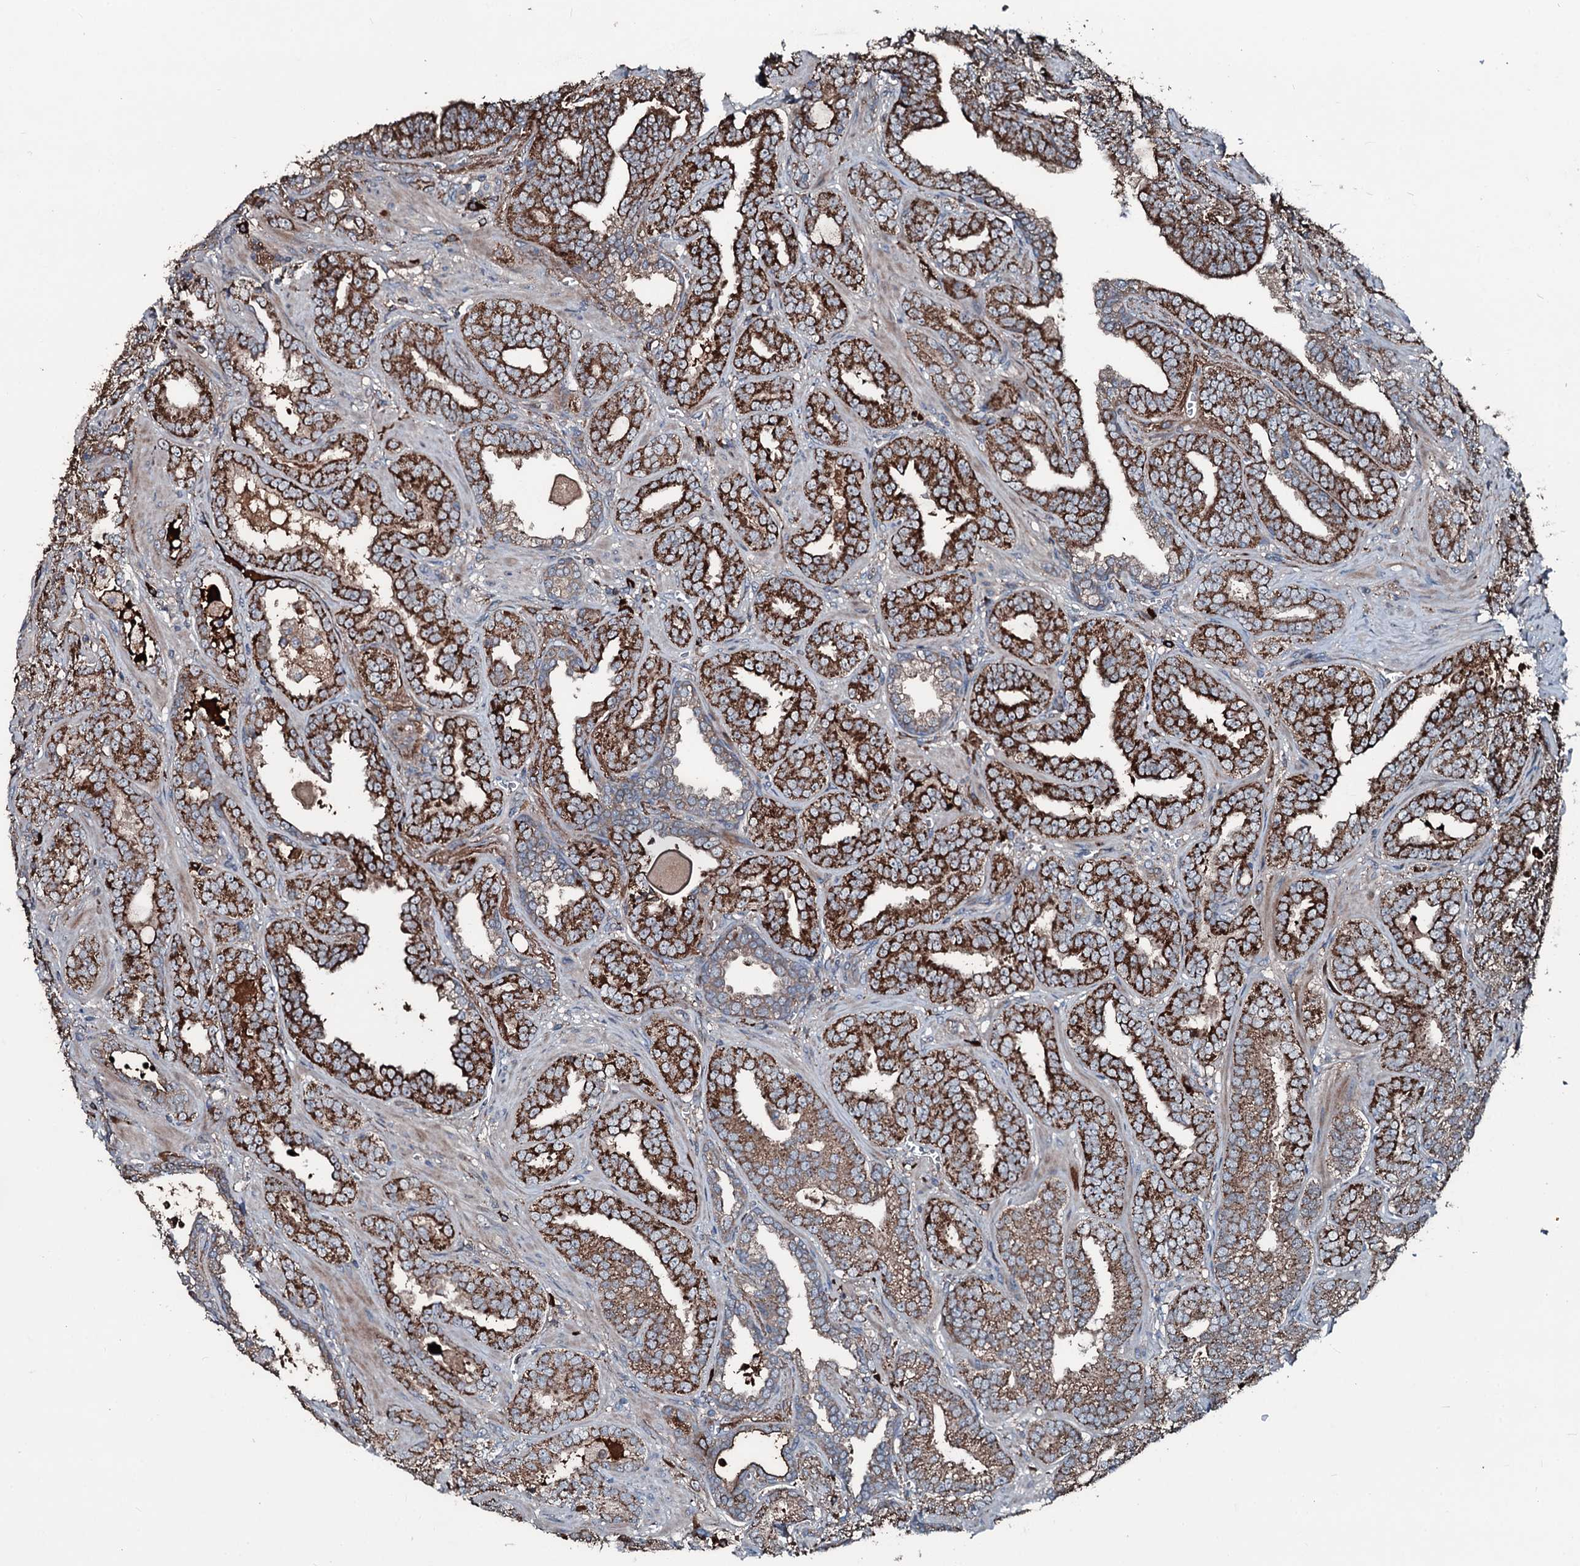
{"staining": {"intensity": "strong", "quantity": ">75%", "location": "cytoplasmic/membranous"}, "tissue": "prostate cancer", "cell_type": "Tumor cells", "image_type": "cancer", "snomed": [{"axis": "morphology", "description": "Adenocarcinoma, High grade"}, {"axis": "topography", "description": "Prostate and seminal vesicle, NOS"}], "caption": "Prostate cancer was stained to show a protein in brown. There is high levels of strong cytoplasmic/membranous staining in about >75% of tumor cells.", "gene": "AARS1", "patient": {"sex": "male", "age": 67}}